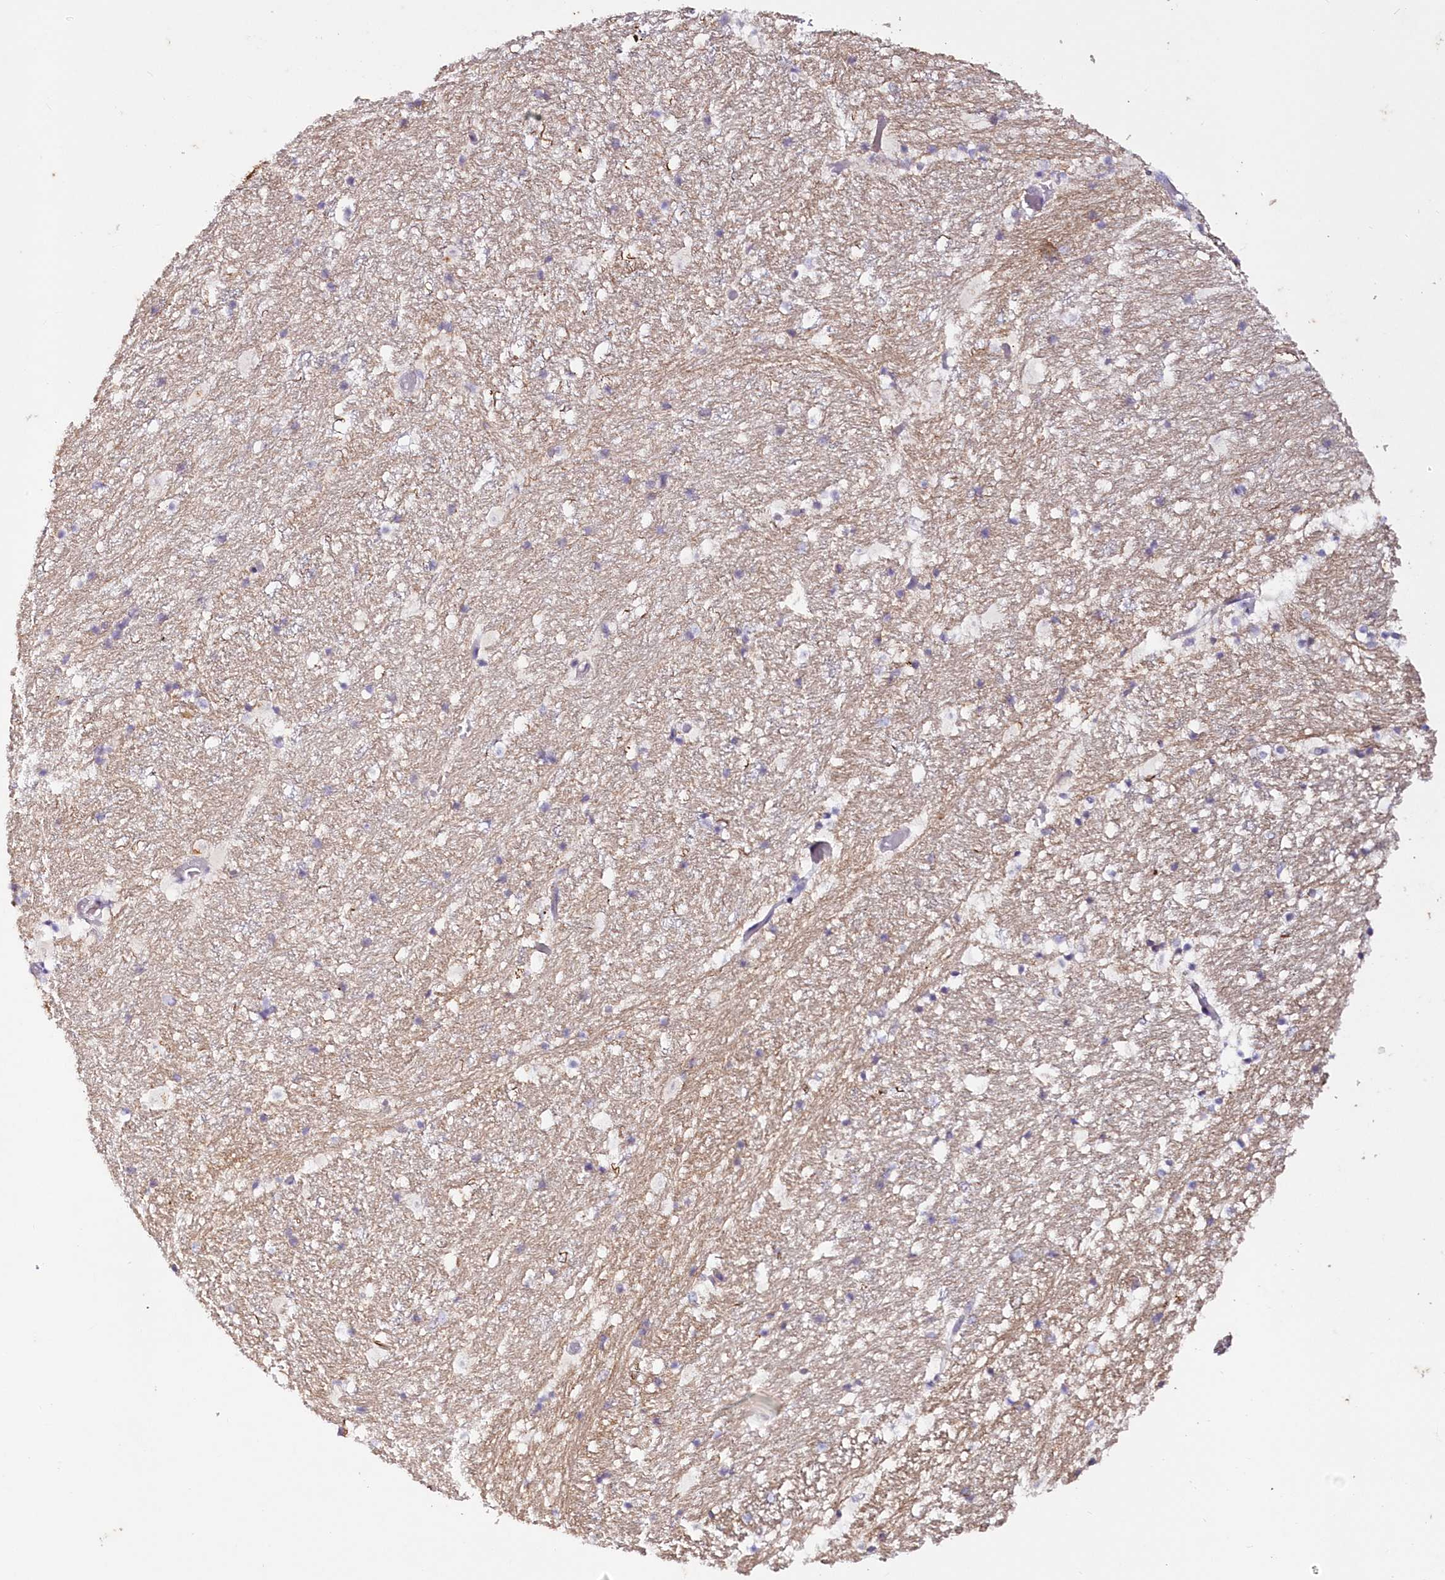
{"staining": {"intensity": "negative", "quantity": "none", "location": "none"}, "tissue": "hippocampus", "cell_type": "Glial cells", "image_type": "normal", "snomed": [{"axis": "morphology", "description": "Normal tissue, NOS"}, {"axis": "topography", "description": "Hippocampus"}], "caption": "This photomicrograph is of unremarkable hippocampus stained with immunohistochemistry (IHC) to label a protein in brown with the nuclei are counter-stained blue. There is no positivity in glial cells. (Brightfield microscopy of DAB (3,3'-diaminobenzidine) immunohistochemistry at high magnification).", "gene": "SNED1", "patient": {"sex": "female", "age": 52}}